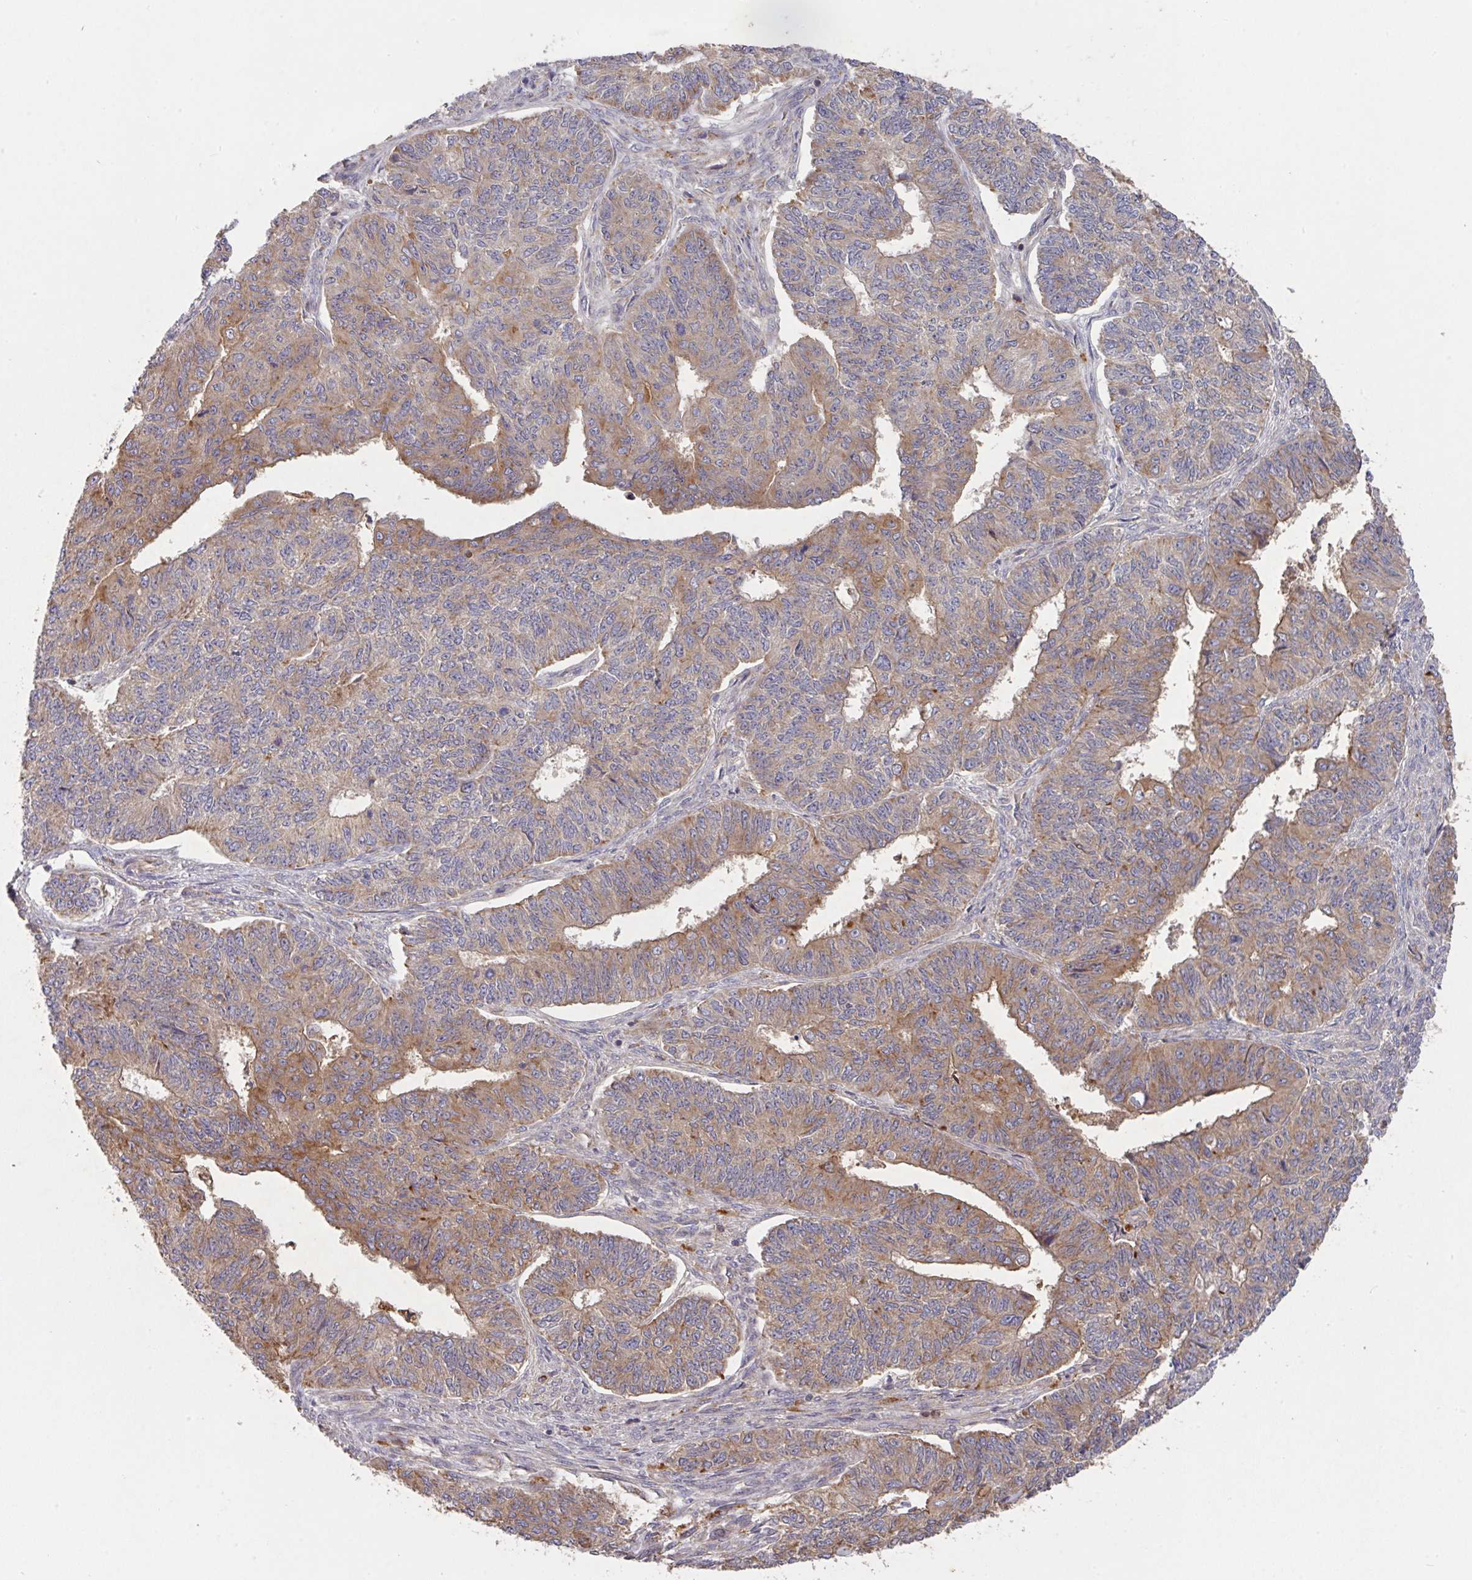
{"staining": {"intensity": "moderate", "quantity": "25%-75%", "location": "cytoplasmic/membranous"}, "tissue": "endometrial cancer", "cell_type": "Tumor cells", "image_type": "cancer", "snomed": [{"axis": "morphology", "description": "Adenocarcinoma, NOS"}, {"axis": "topography", "description": "Endometrium"}], "caption": "Endometrial cancer (adenocarcinoma) stained with IHC exhibits moderate cytoplasmic/membranous expression in about 25%-75% of tumor cells. Nuclei are stained in blue.", "gene": "TRIM14", "patient": {"sex": "female", "age": 32}}